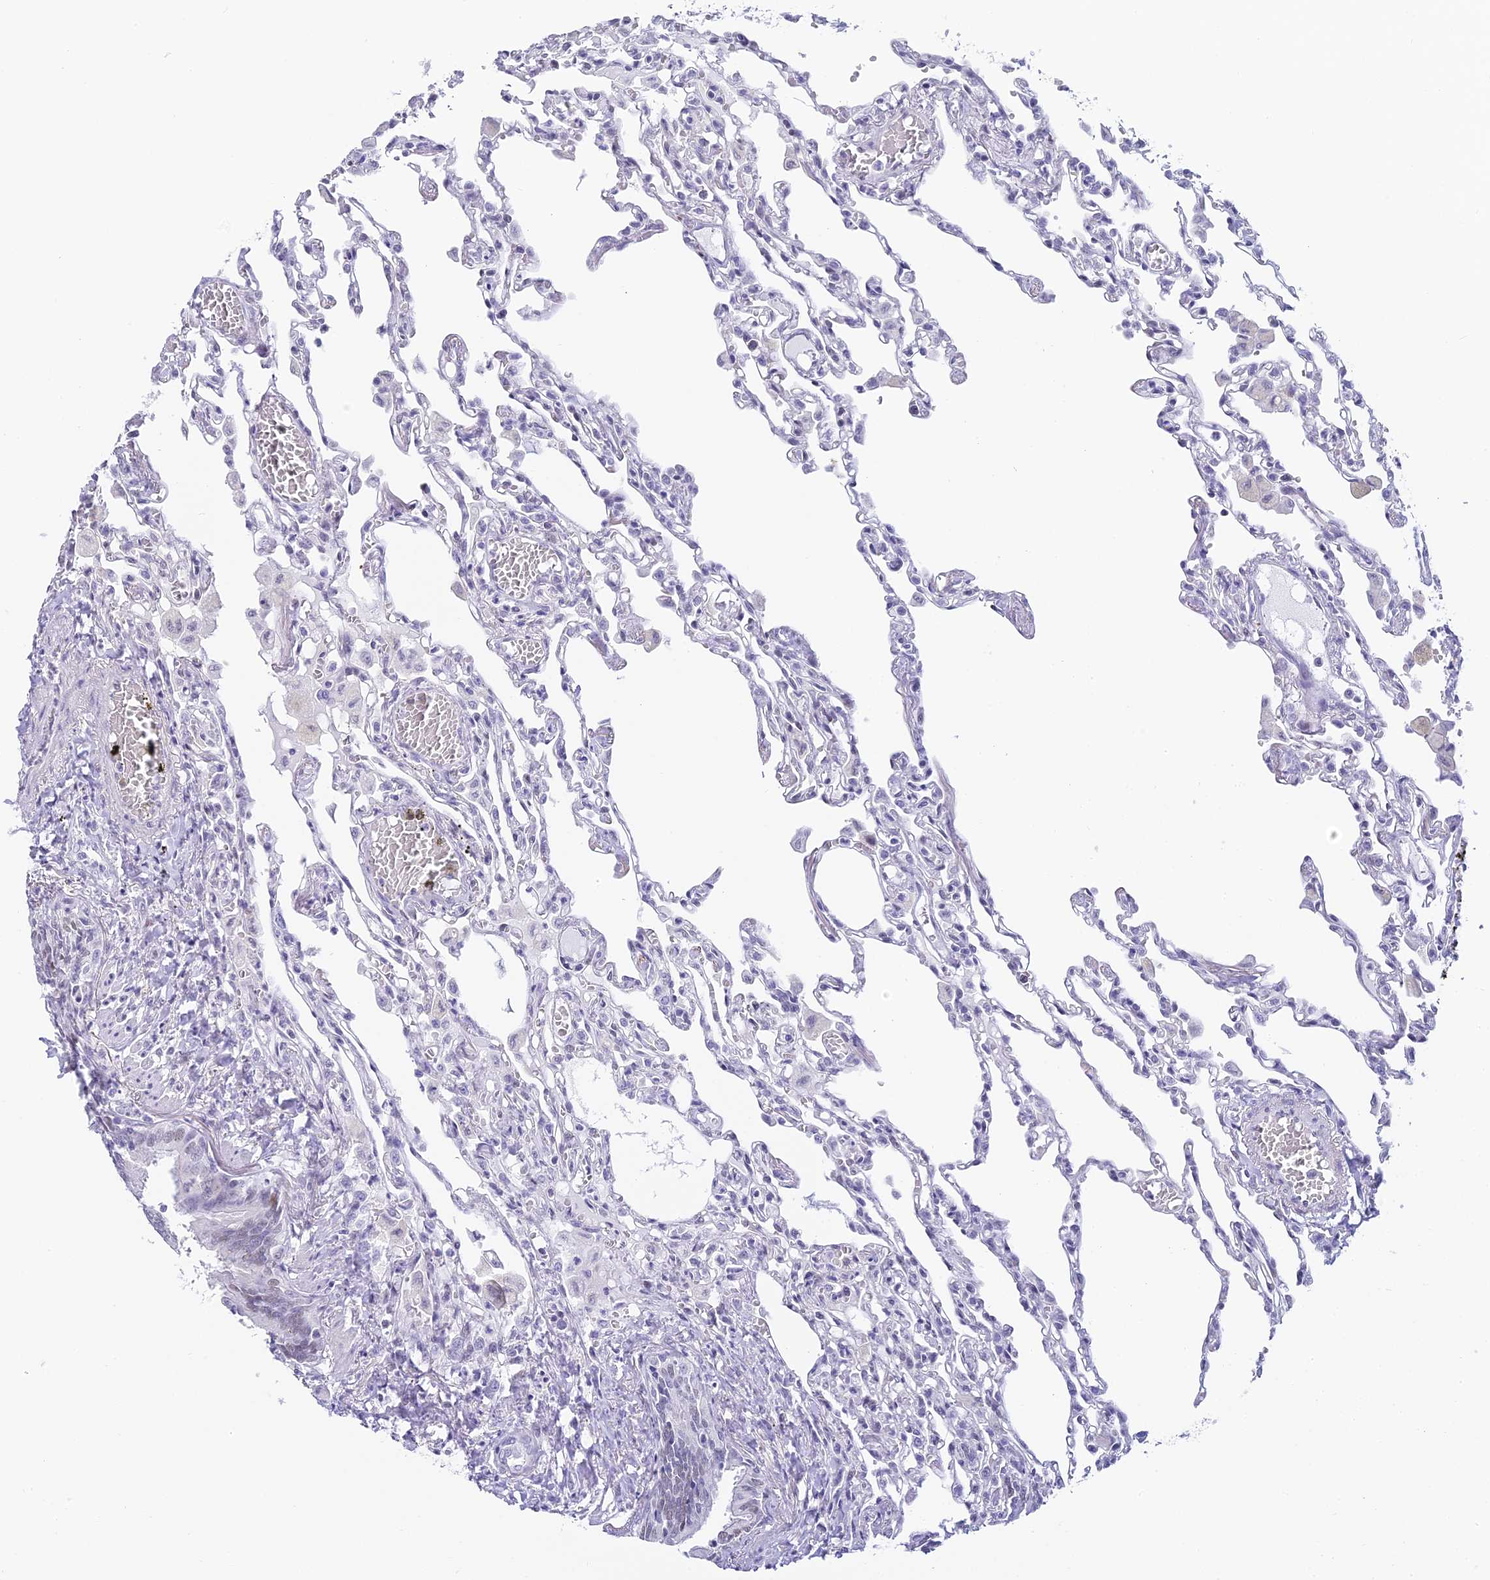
{"staining": {"intensity": "negative", "quantity": "none", "location": "none"}, "tissue": "lung", "cell_type": "Alveolar cells", "image_type": "normal", "snomed": [{"axis": "morphology", "description": "Normal tissue, NOS"}, {"axis": "topography", "description": "Bronchus"}, {"axis": "topography", "description": "Lung"}], "caption": "Immunohistochemistry (IHC) image of normal lung: lung stained with DAB reveals no significant protein positivity in alveolar cells. The staining was performed using DAB (3,3'-diaminobenzidine) to visualize the protein expression in brown, while the nuclei were stained in blue with hematoxylin (Magnification: 20x).", "gene": "ABHD14A", "patient": {"sex": "female", "age": 49}}